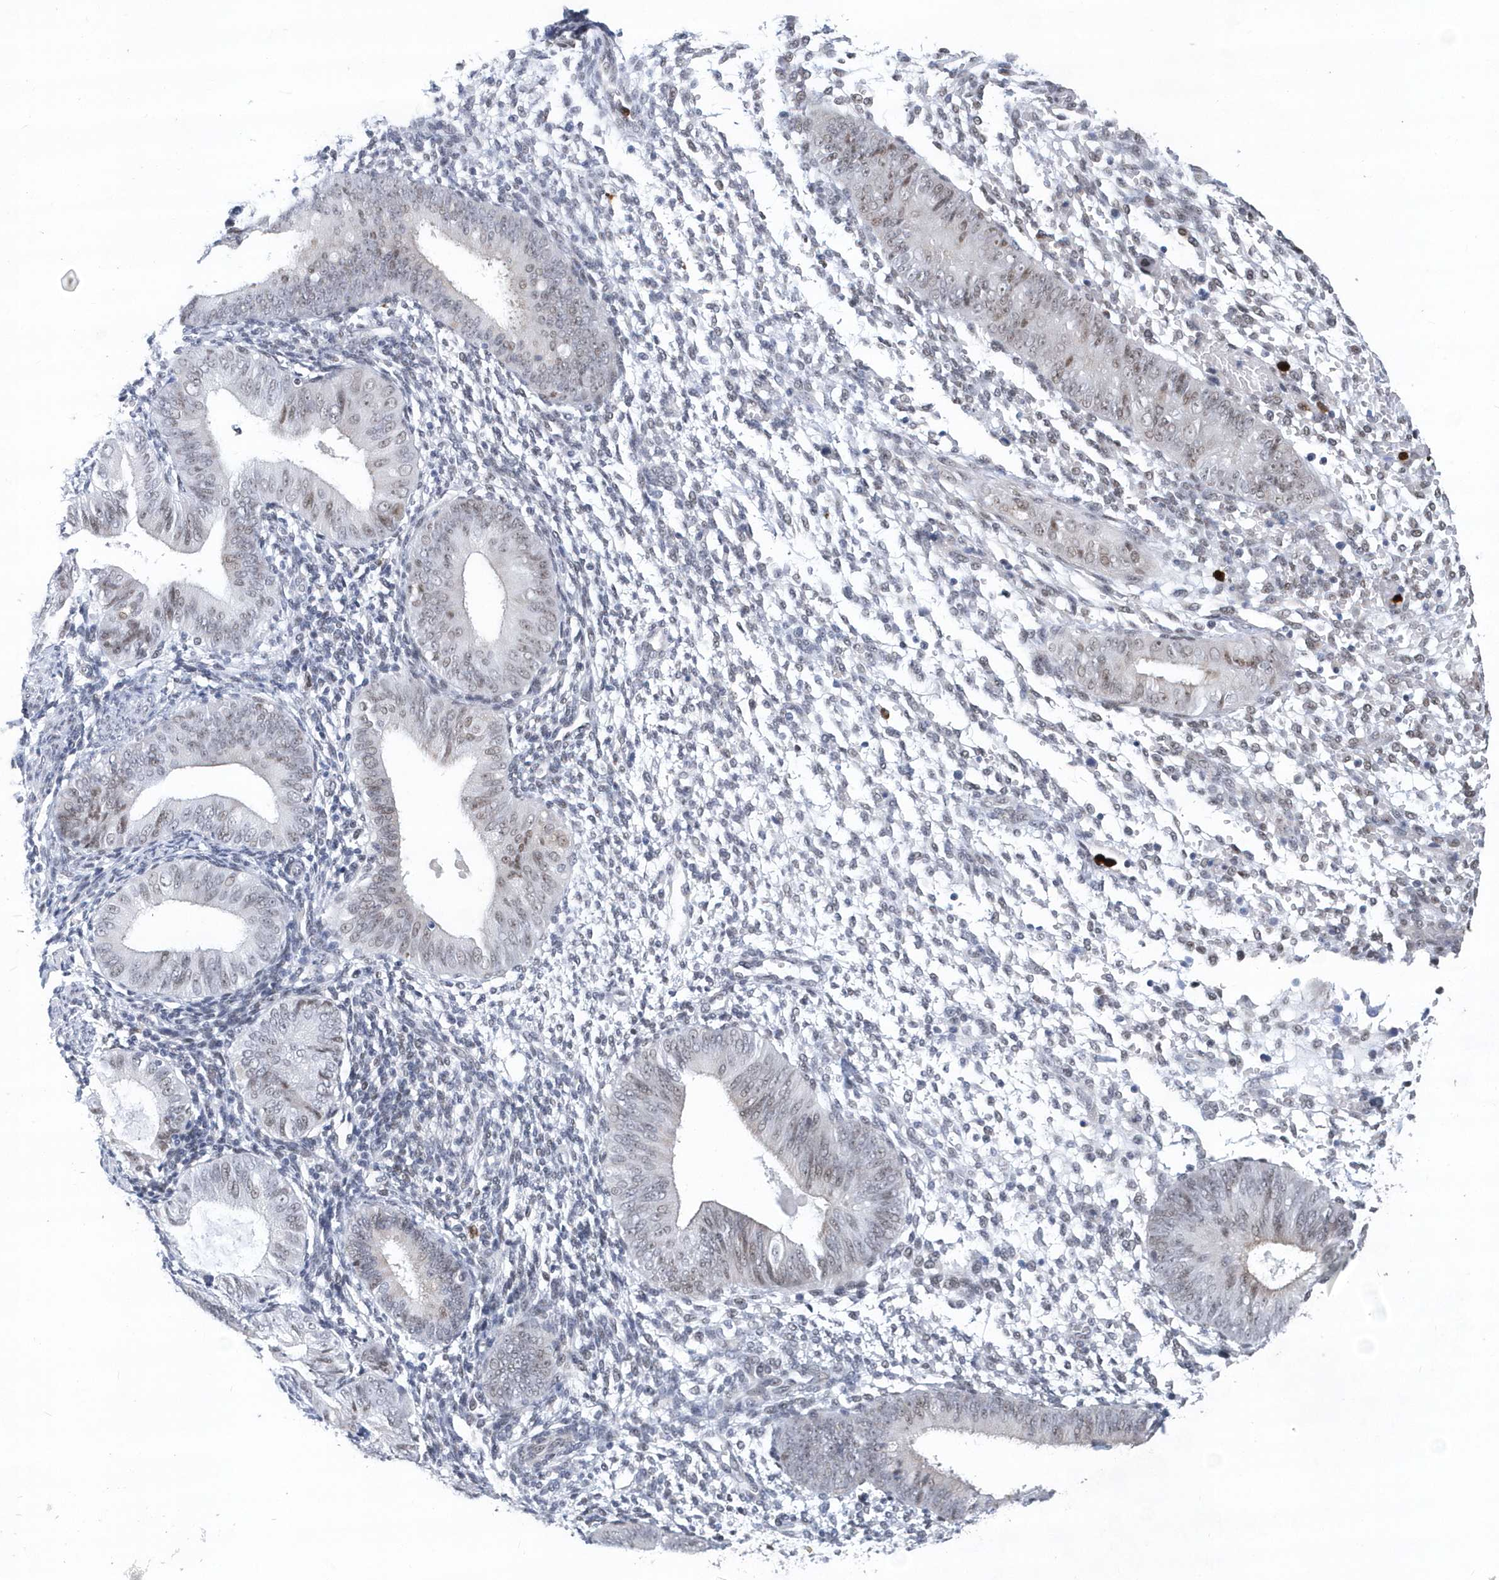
{"staining": {"intensity": "negative", "quantity": "none", "location": "none"}, "tissue": "endometrium", "cell_type": "Cells in endometrial stroma", "image_type": "normal", "snomed": [{"axis": "morphology", "description": "Normal tissue, NOS"}, {"axis": "topography", "description": "Uterus"}, {"axis": "topography", "description": "Endometrium"}], "caption": "This histopathology image is of benign endometrium stained with immunohistochemistry to label a protein in brown with the nuclei are counter-stained blue. There is no expression in cells in endometrial stroma.", "gene": "RPP30", "patient": {"sex": "female", "age": 48}}